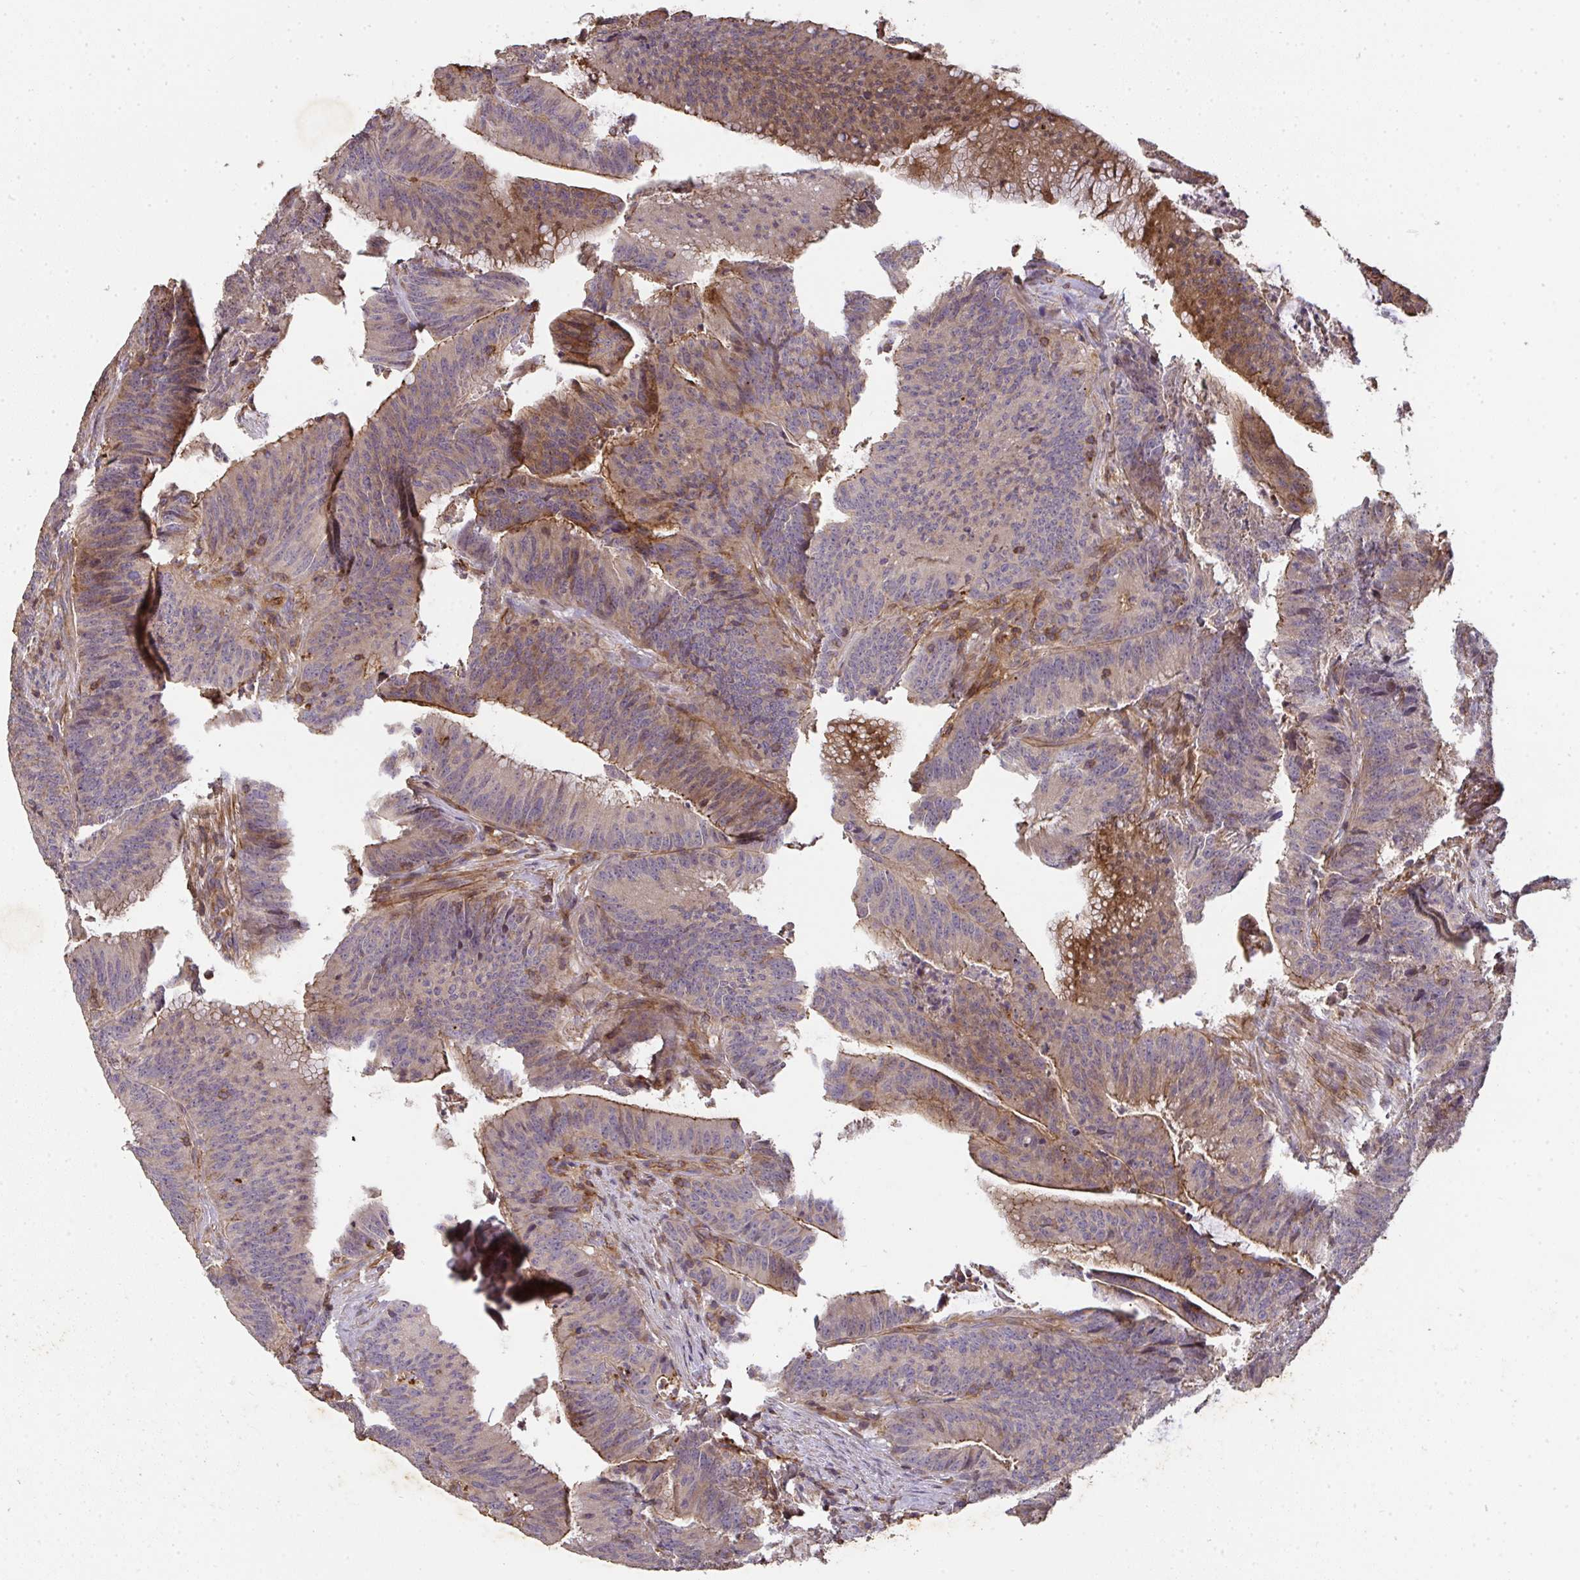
{"staining": {"intensity": "moderate", "quantity": "25%-75%", "location": "cytoplasmic/membranous"}, "tissue": "colorectal cancer", "cell_type": "Tumor cells", "image_type": "cancer", "snomed": [{"axis": "morphology", "description": "Adenocarcinoma, NOS"}, {"axis": "topography", "description": "Colon"}], "caption": "Colorectal cancer (adenocarcinoma) was stained to show a protein in brown. There is medium levels of moderate cytoplasmic/membranous staining in approximately 25%-75% of tumor cells. (brown staining indicates protein expression, while blue staining denotes nuclei).", "gene": "TNMD", "patient": {"sex": "female", "age": 78}}